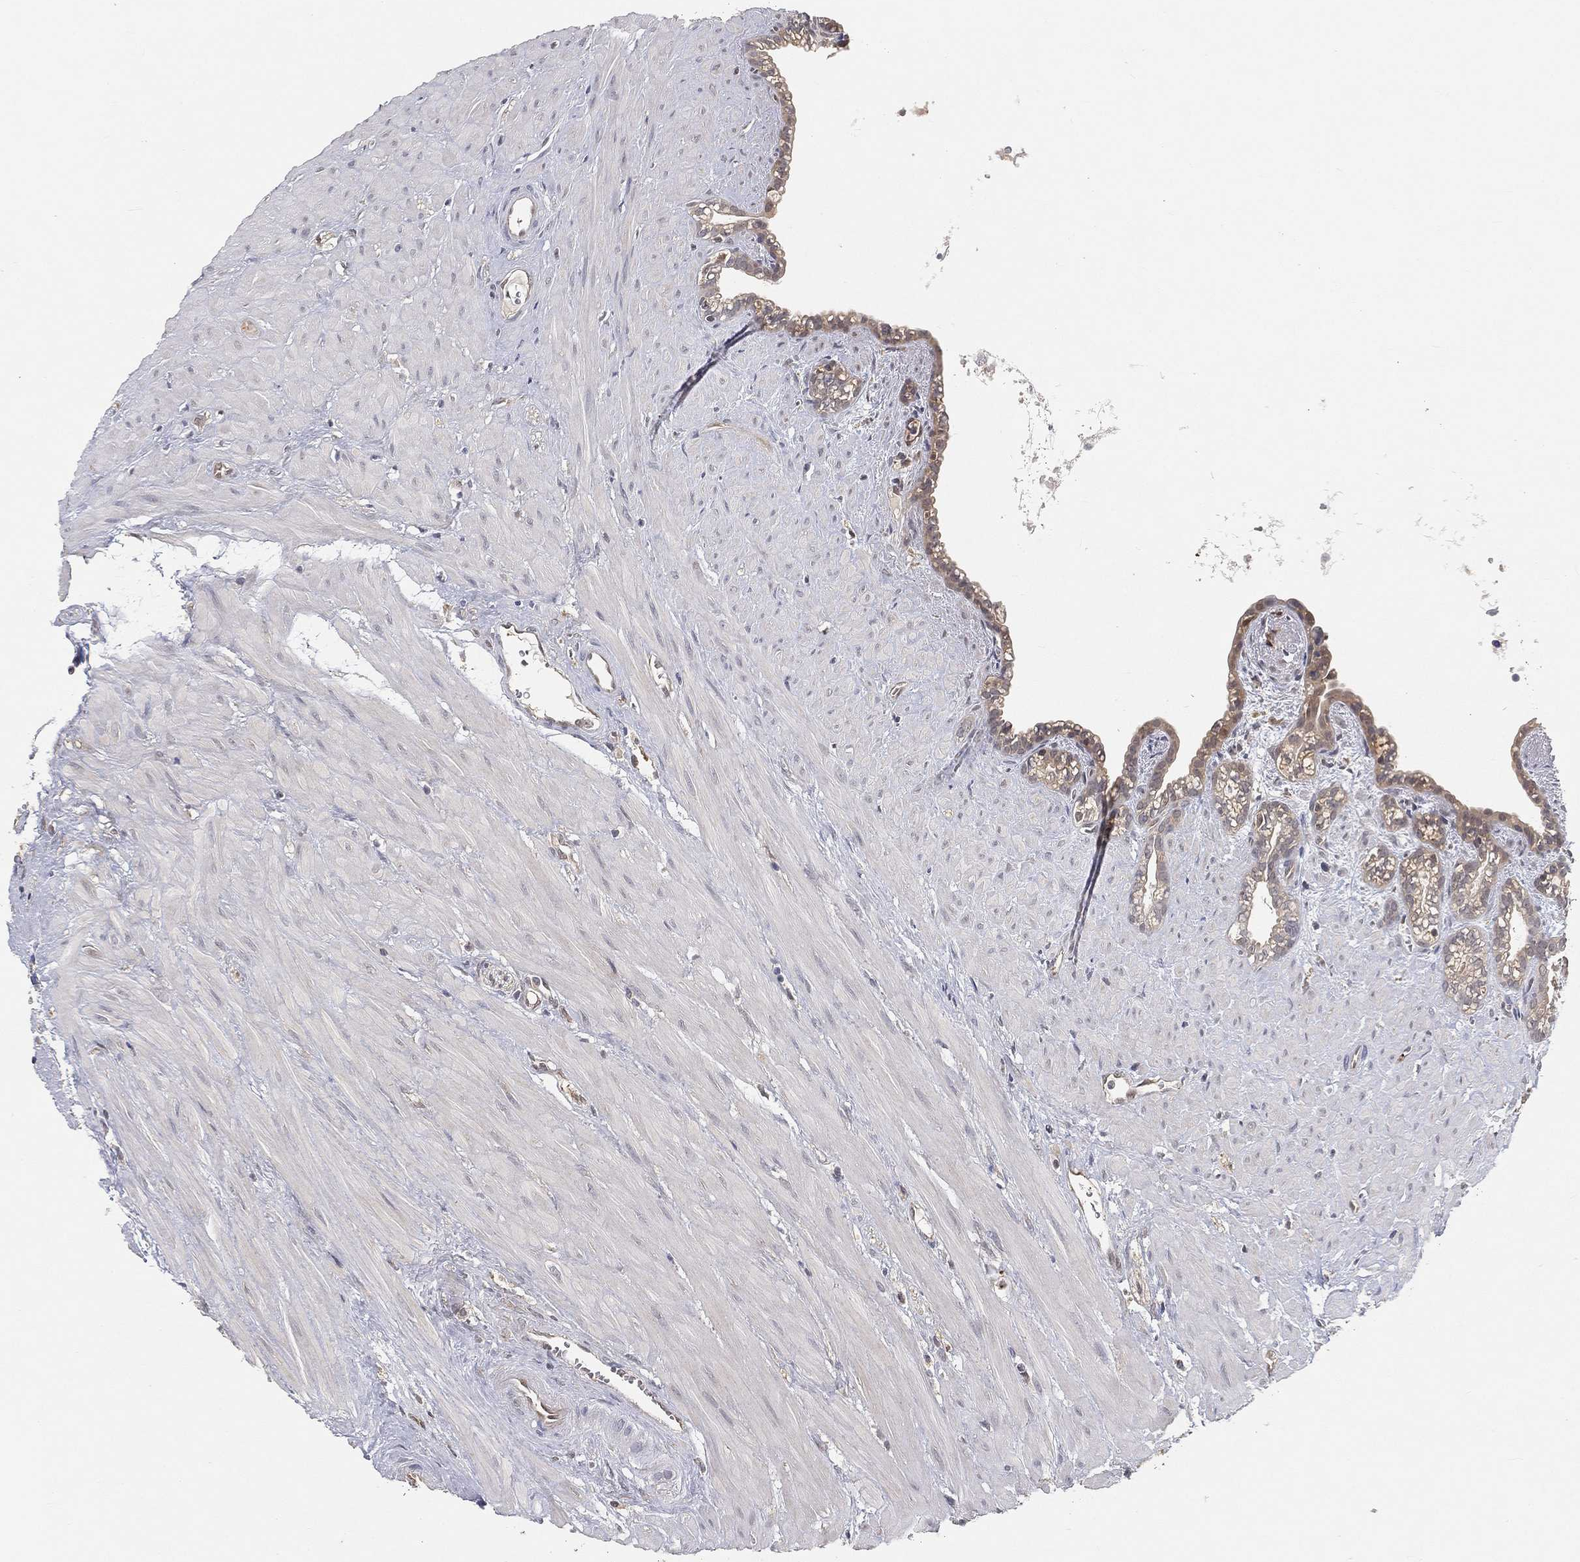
{"staining": {"intensity": "moderate", "quantity": "<25%", "location": "cytoplasmic/membranous"}, "tissue": "seminal vesicle", "cell_type": "Glandular cells", "image_type": "normal", "snomed": [{"axis": "morphology", "description": "Normal tissue, NOS"}, {"axis": "morphology", "description": "Urothelial carcinoma, NOS"}, {"axis": "topography", "description": "Urinary bladder"}, {"axis": "topography", "description": "Seminal veicle"}], "caption": "High-magnification brightfield microscopy of unremarkable seminal vesicle stained with DAB (brown) and counterstained with hematoxylin (blue). glandular cells exhibit moderate cytoplasmic/membranous staining is present in approximately<25% of cells.", "gene": "MAPK1", "patient": {"sex": "male", "age": 76}}